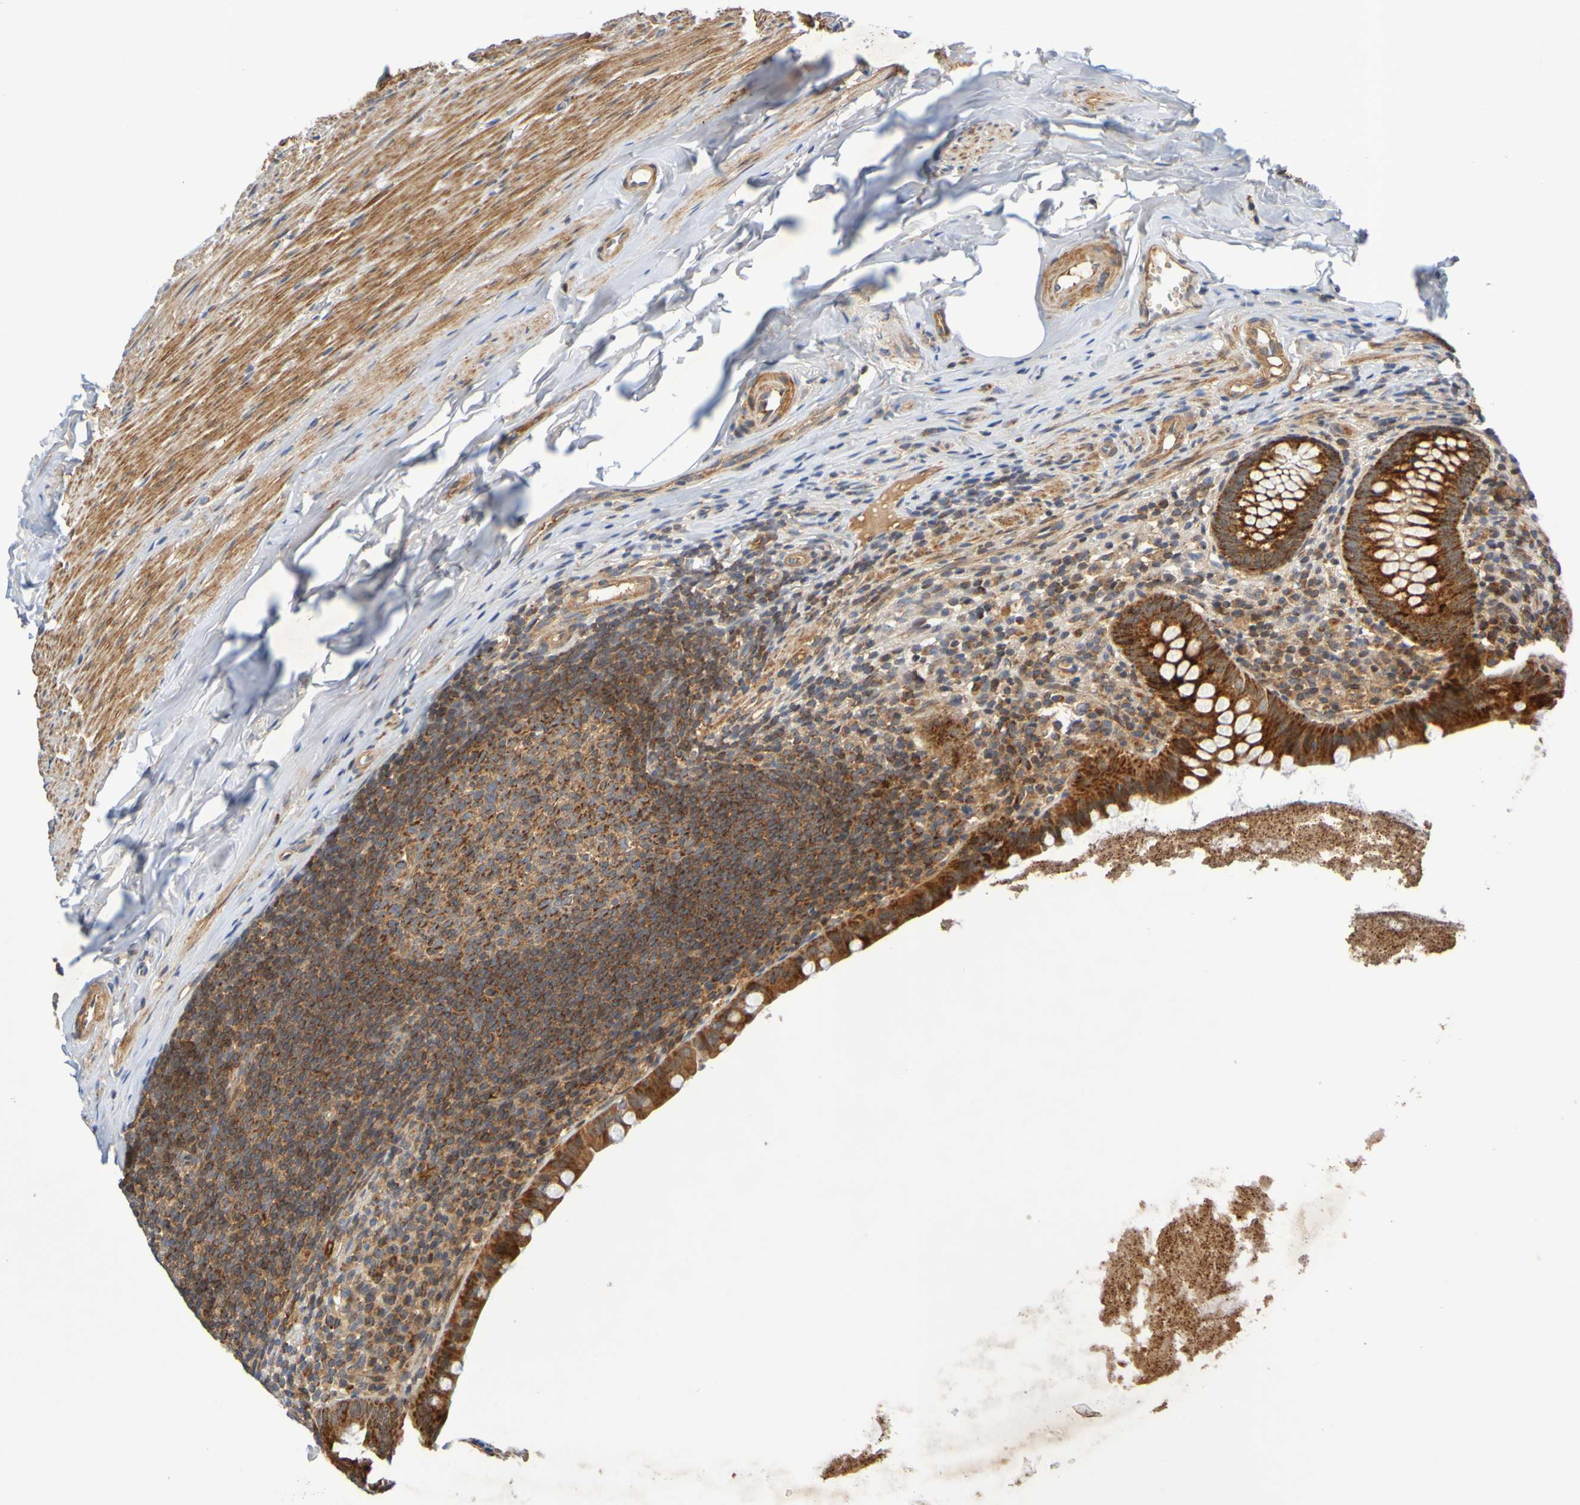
{"staining": {"intensity": "strong", "quantity": ">75%", "location": "cytoplasmic/membranous"}, "tissue": "appendix", "cell_type": "Glandular cells", "image_type": "normal", "snomed": [{"axis": "morphology", "description": "Normal tissue, NOS"}, {"axis": "topography", "description": "Appendix"}], "caption": "Approximately >75% of glandular cells in benign appendix demonstrate strong cytoplasmic/membranous protein staining as visualized by brown immunohistochemical staining.", "gene": "CCDC51", "patient": {"sex": "male", "age": 52}}